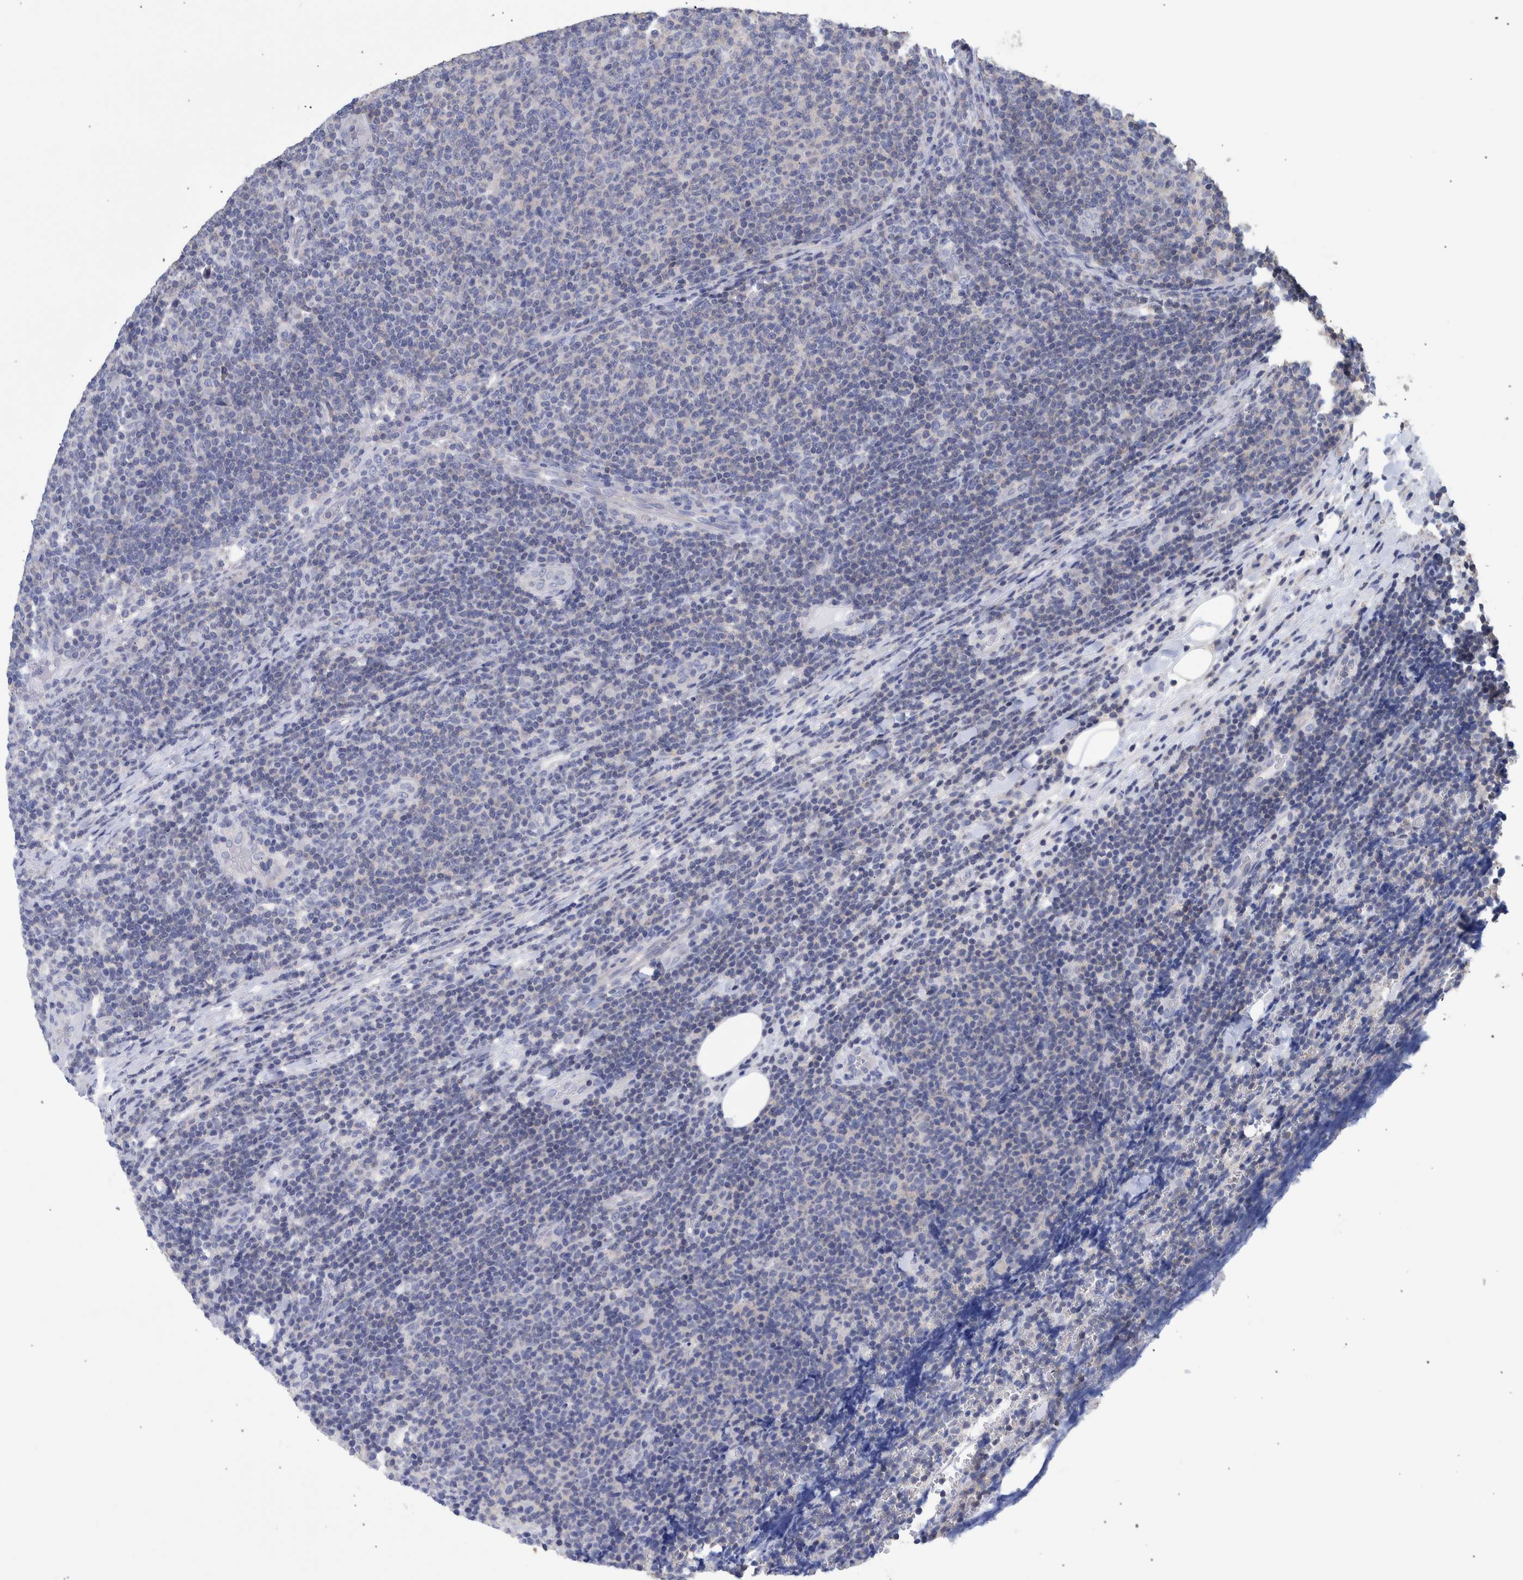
{"staining": {"intensity": "negative", "quantity": "none", "location": "none"}, "tissue": "lymphoma", "cell_type": "Tumor cells", "image_type": "cancer", "snomed": [{"axis": "morphology", "description": "Malignant lymphoma, non-Hodgkin's type, Low grade"}, {"axis": "topography", "description": "Lymph node"}], "caption": "This is a micrograph of immunohistochemistry staining of lymphoma, which shows no positivity in tumor cells.", "gene": "PPP3CC", "patient": {"sex": "male", "age": 66}}